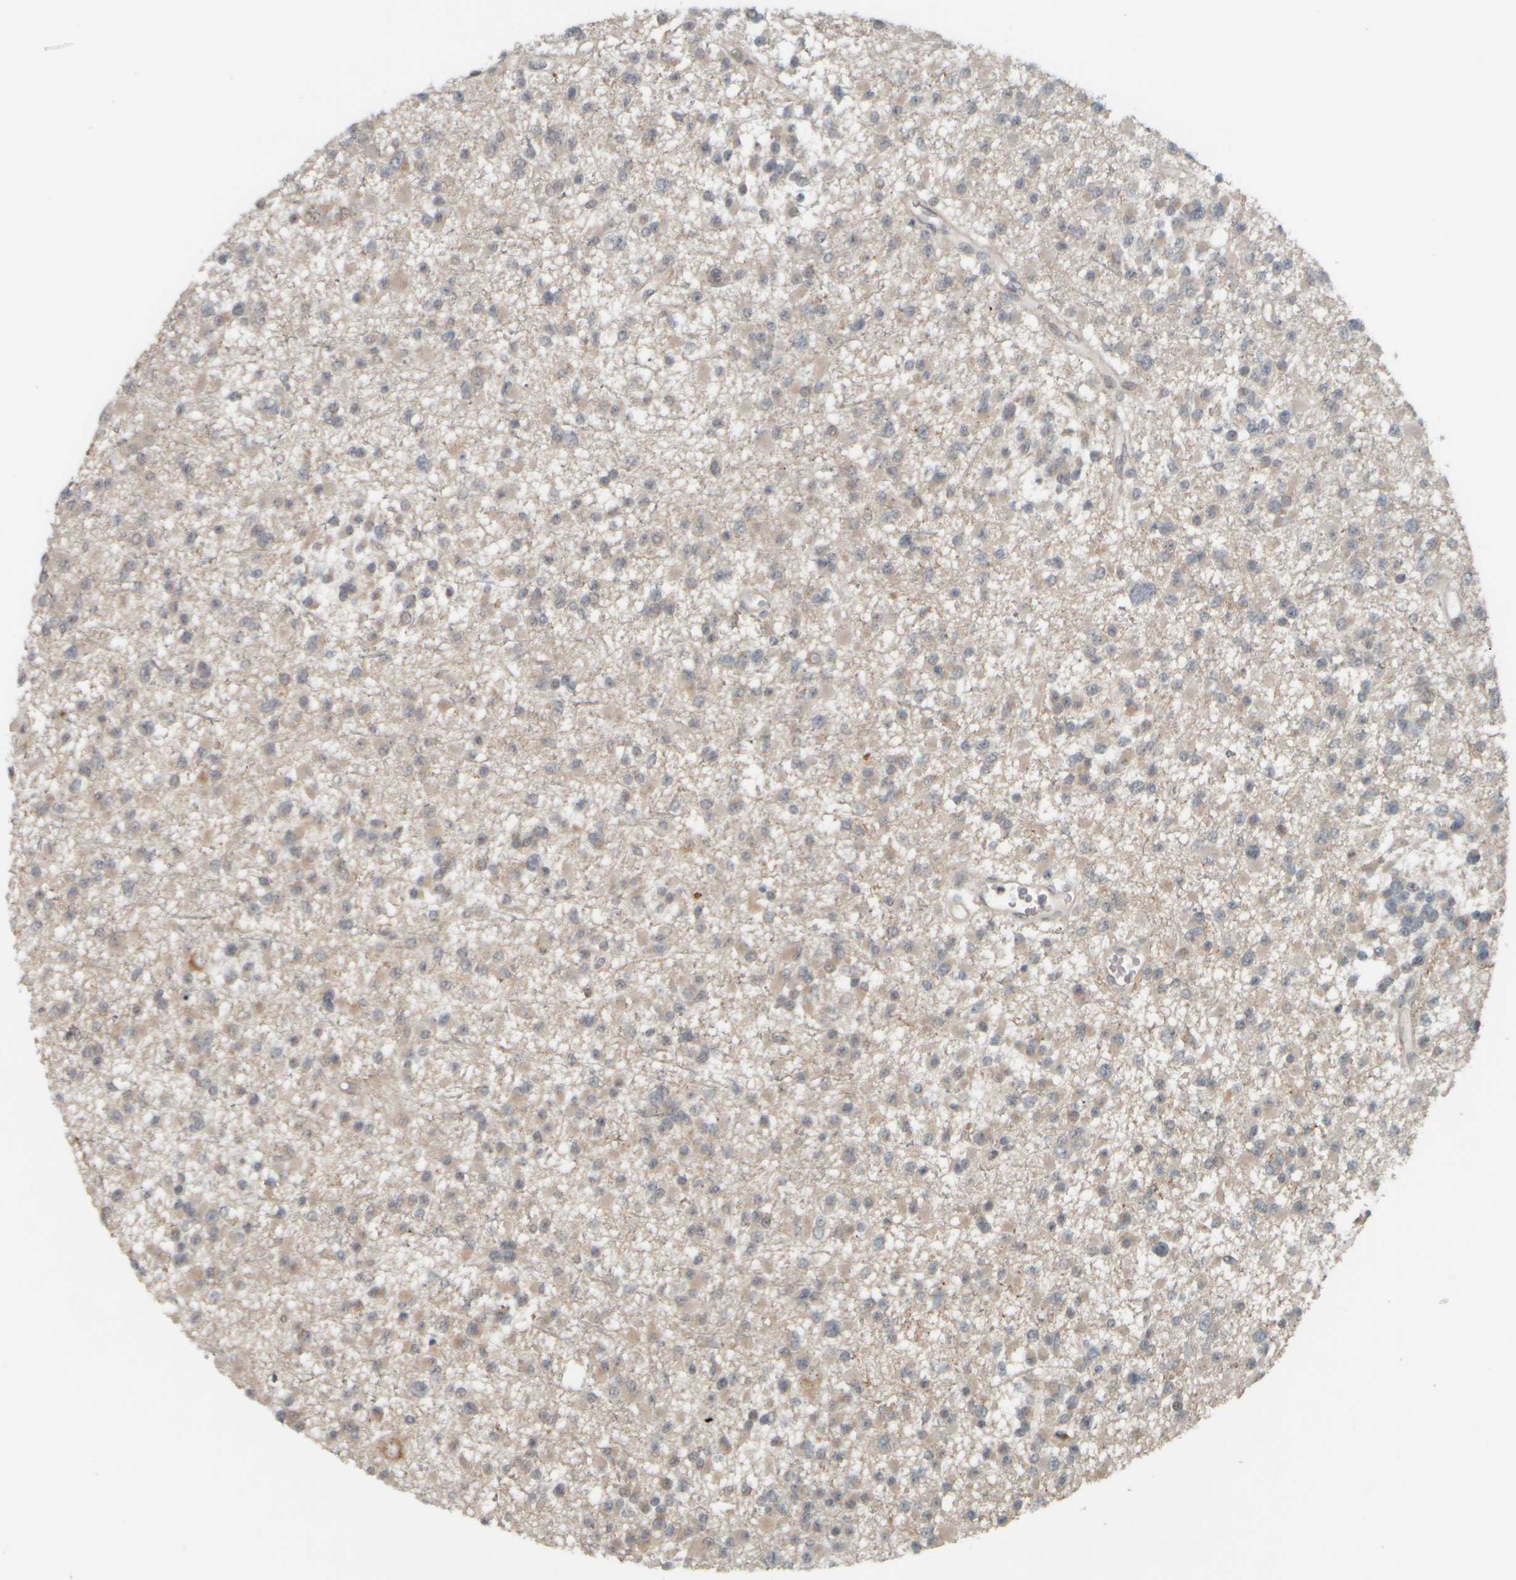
{"staining": {"intensity": "weak", "quantity": "25%-75%", "location": "cytoplasmic/membranous"}, "tissue": "glioma", "cell_type": "Tumor cells", "image_type": "cancer", "snomed": [{"axis": "morphology", "description": "Glioma, malignant, Low grade"}, {"axis": "topography", "description": "Brain"}], "caption": "IHC photomicrograph of neoplastic tissue: malignant glioma (low-grade) stained using immunohistochemistry (IHC) shows low levels of weak protein expression localized specifically in the cytoplasmic/membranous of tumor cells, appearing as a cytoplasmic/membranous brown color.", "gene": "NAPG", "patient": {"sex": "female", "age": 22}}